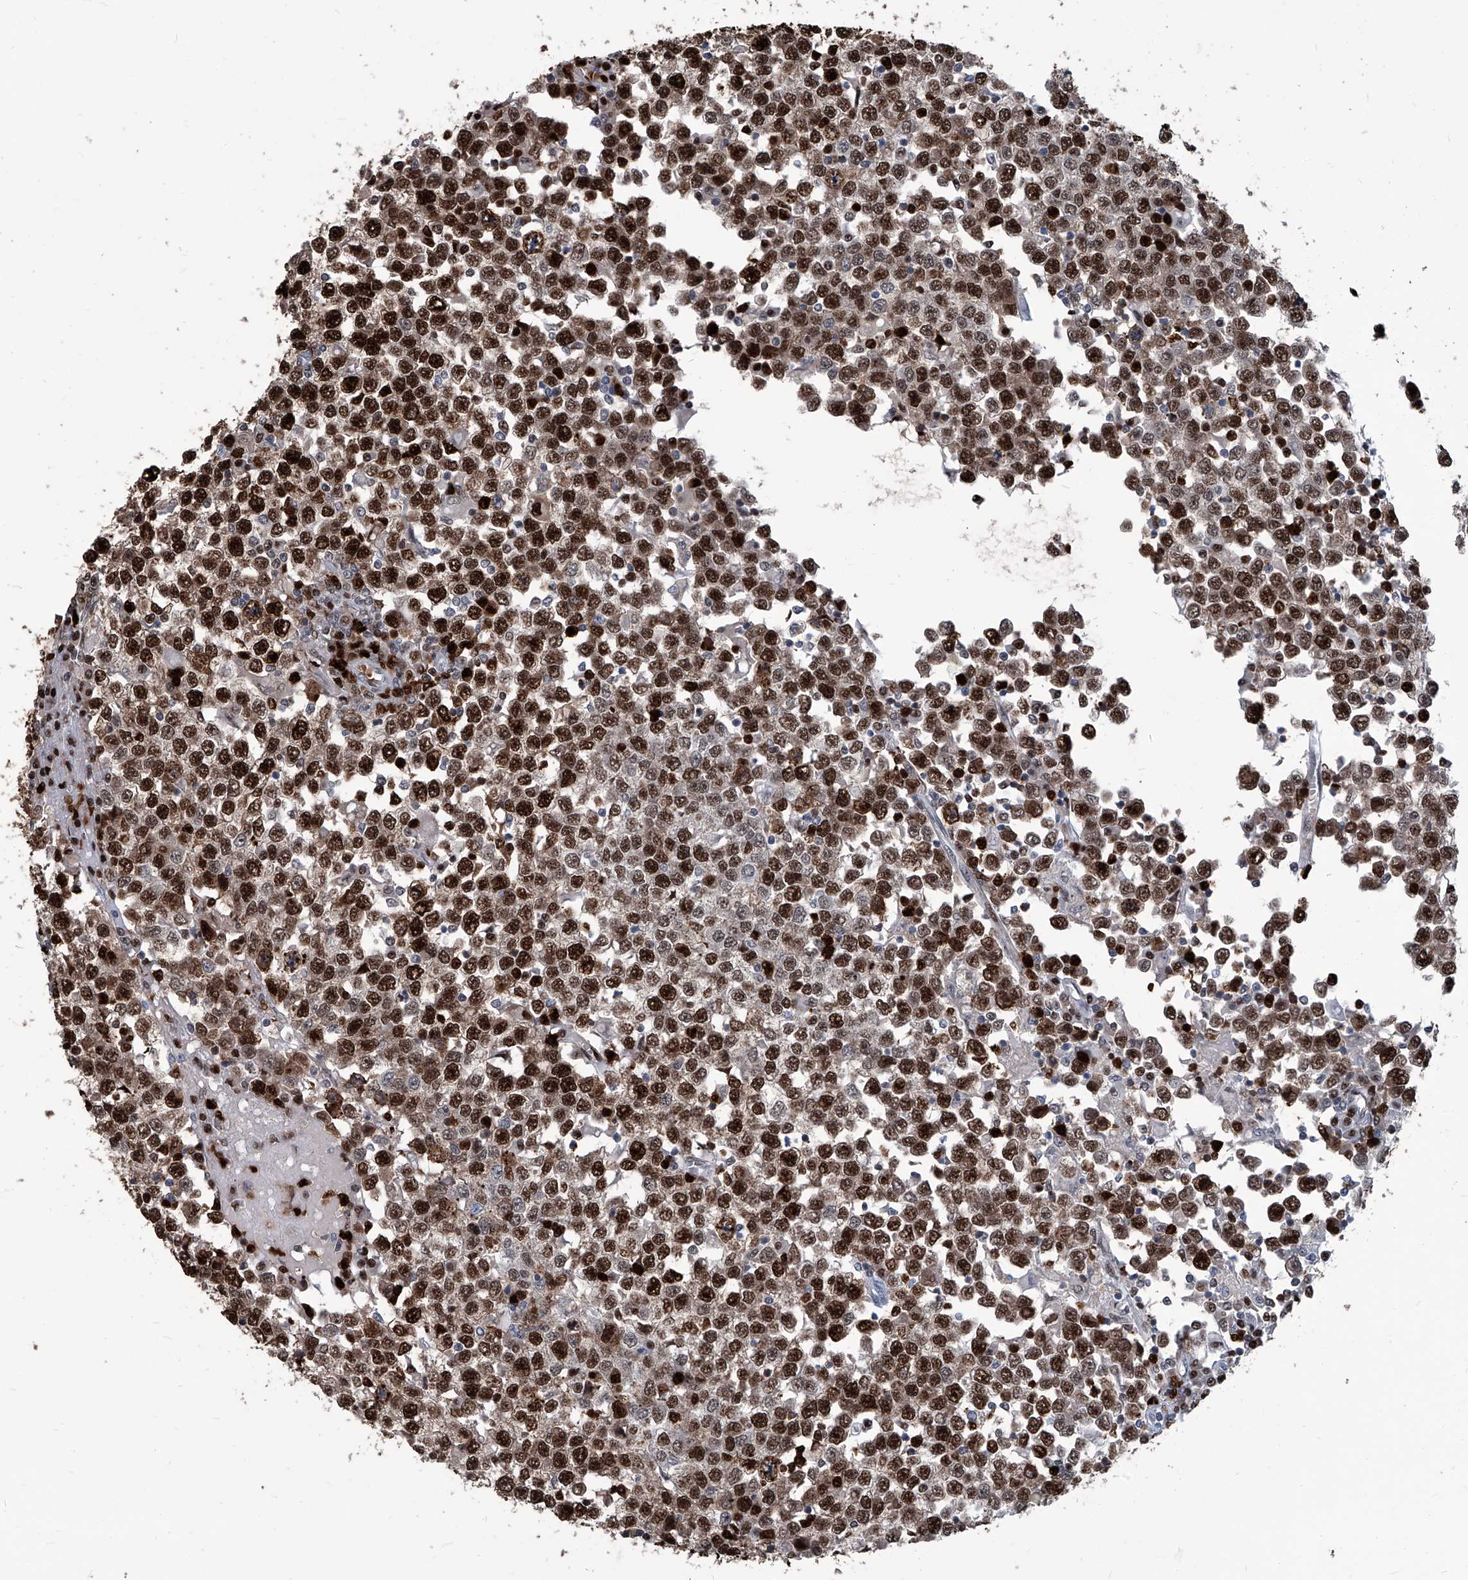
{"staining": {"intensity": "strong", "quantity": ">75%", "location": "nuclear"}, "tissue": "testis cancer", "cell_type": "Tumor cells", "image_type": "cancer", "snomed": [{"axis": "morphology", "description": "Seminoma, NOS"}, {"axis": "topography", "description": "Testis"}], "caption": "IHC photomicrograph of neoplastic tissue: testis cancer (seminoma) stained using immunohistochemistry (IHC) exhibits high levels of strong protein expression localized specifically in the nuclear of tumor cells, appearing as a nuclear brown color.", "gene": "PCNA", "patient": {"sex": "male", "age": 65}}